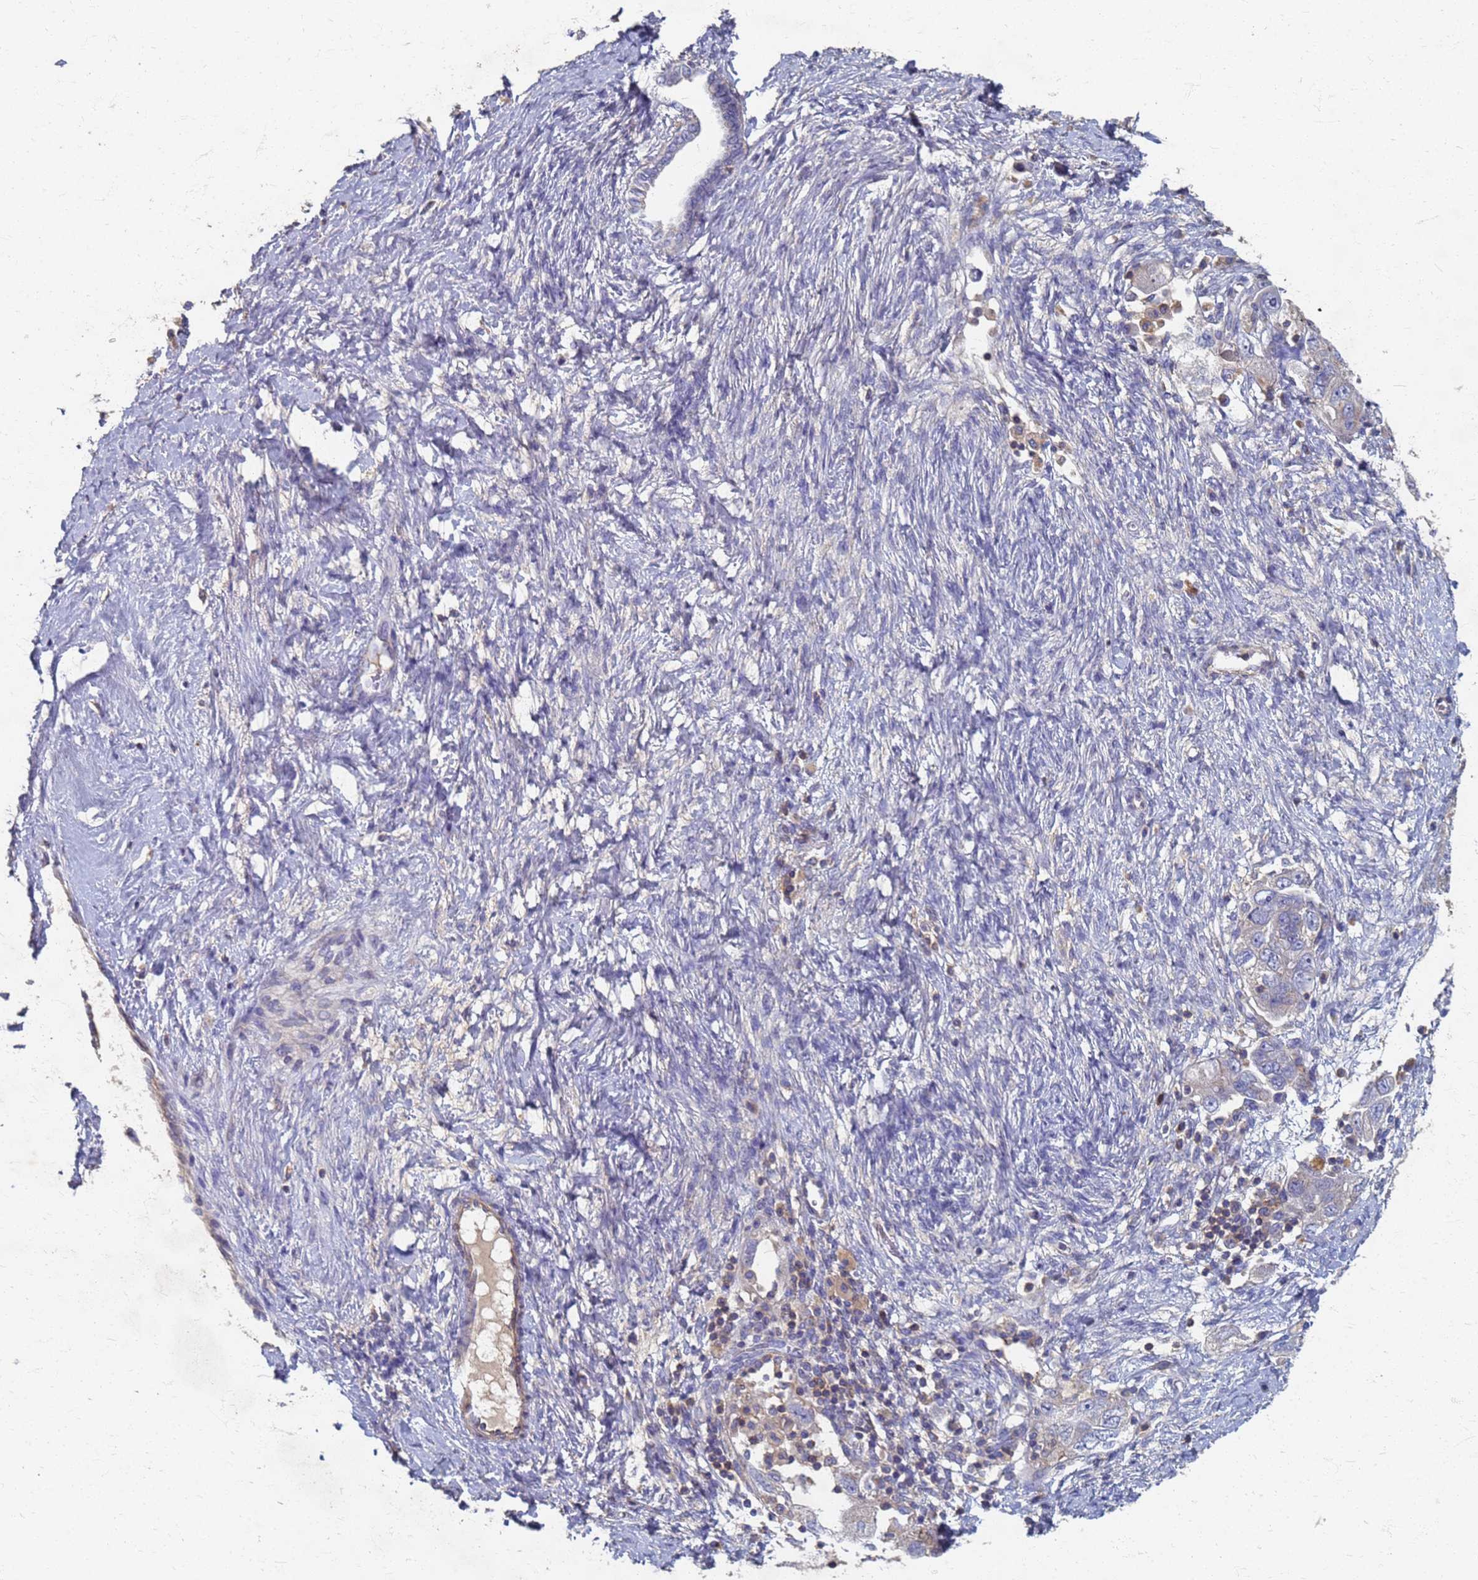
{"staining": {"intensity": "negative", "quantity": "none", "location": "none"}, "tissue": "ovarian cancer", "cell_type": "Tumor cells", "image_type": "cancer", "snomed": [{"axis": "morphology", "description": "Carcinoma, NOS"}, {"axis": "morphology", "description": "Cystadenocarcinoma, serous, NOS"}, {"axis": "topography", "description": "Ovary"}], "caption": "The photomicrograph demonstrates no staining of tumor cells in ovarian cancer. (Stains: DAB (3,3'-diaminobenzidine) immunohistochemistry (IHC) with hematoxylin counter stain, Microscopy: brightfield microscopy at high magnification).", "gene": "KRCC1", "patient": {"sex": "female", "age": 69}}